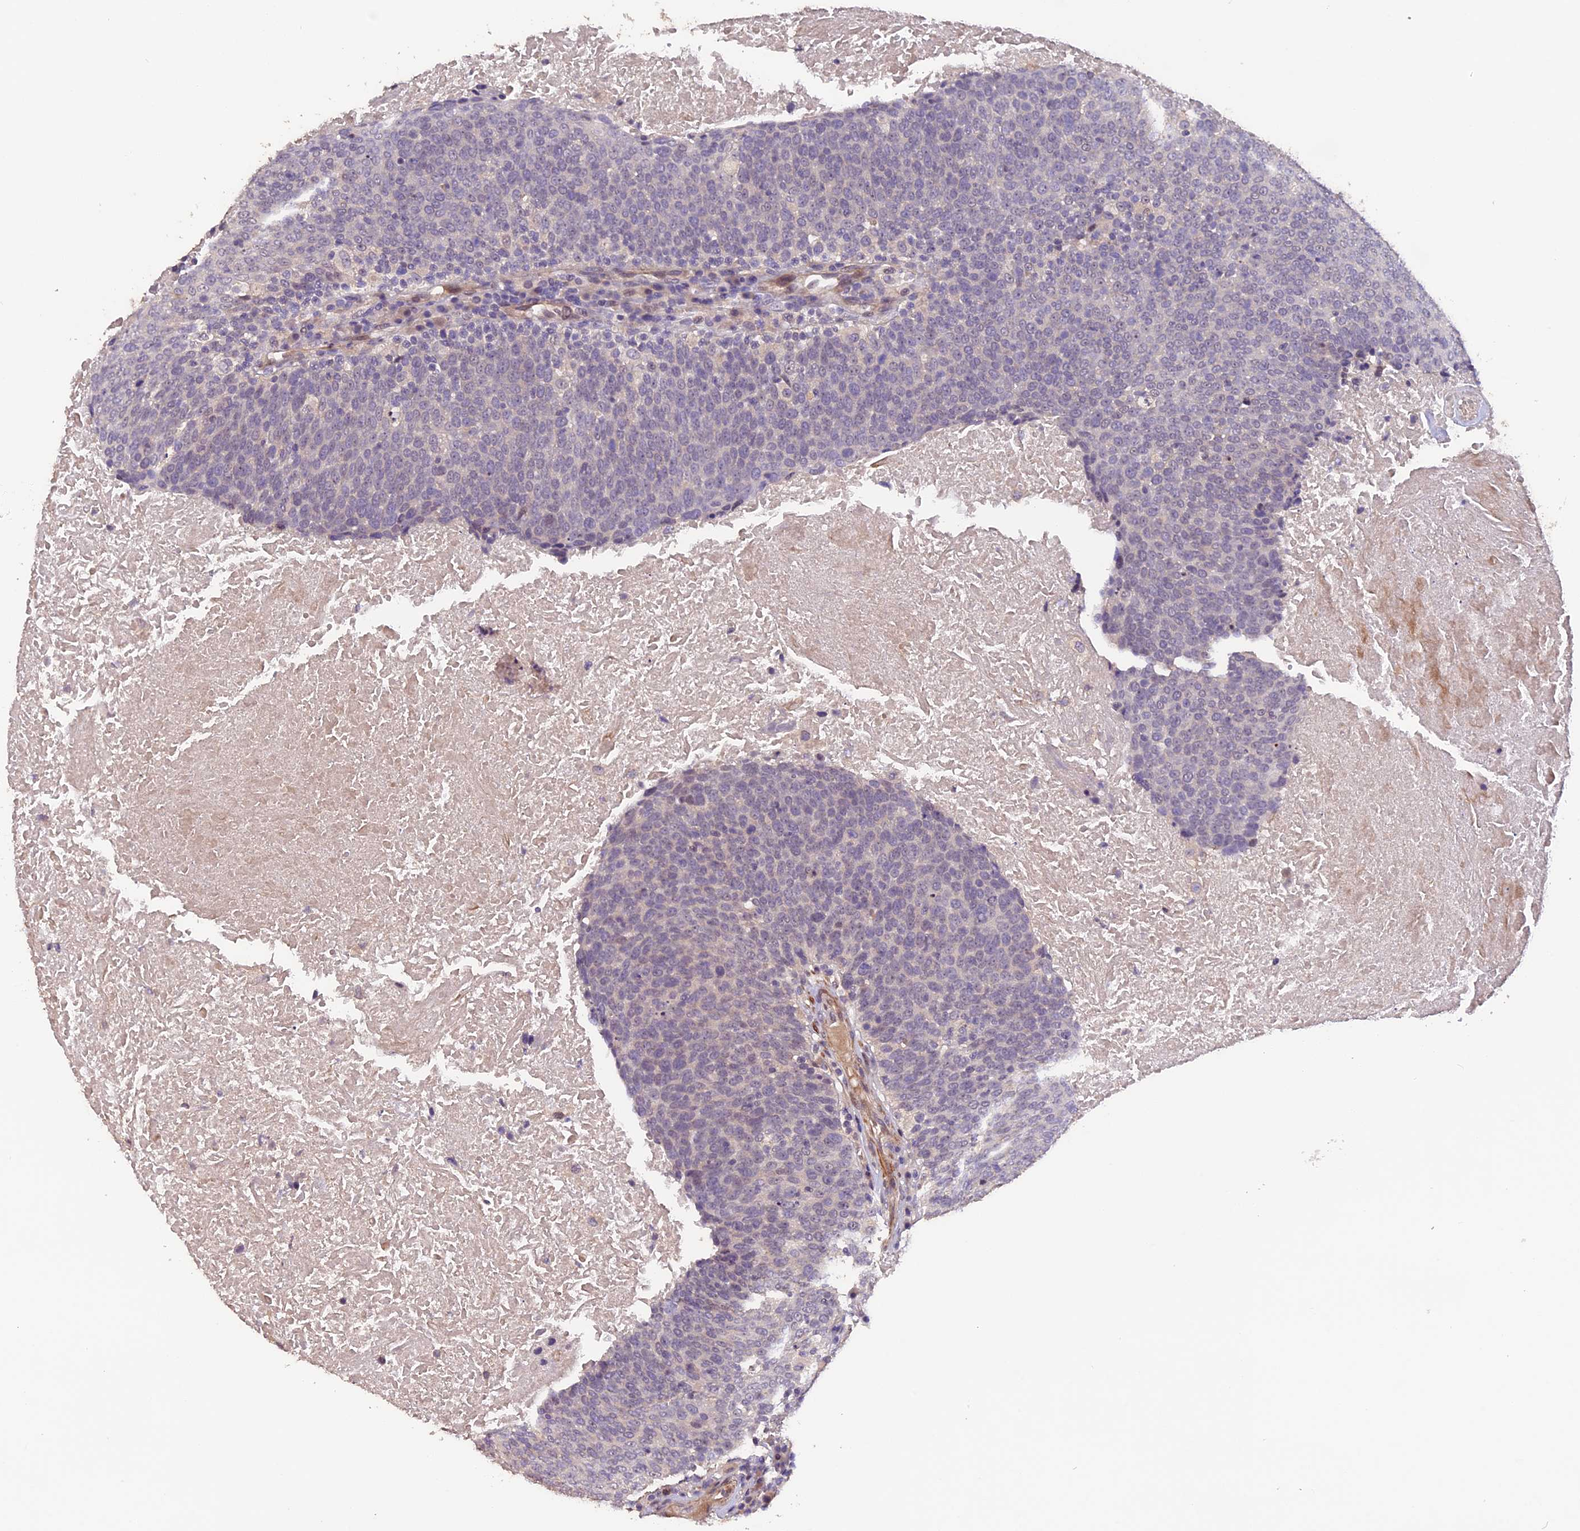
{"staining": {"intensity": "negative", "quantity": "none", "location": "none"}, "tissue": "head and neck cancer", "cell_type": "Tumor cells", "image_type": "cancer", "snomed": [{"axis": "morphology", "description": "Squamous cell carcinoma, NOS"}, {"axis": "morphology", "description": "Squamous cell carcinoma, metastatic, NOS"}, {"axis": "topography", "description": "Lymph node"}, {"axis": "topography", "description": "Head-Neck"}], "caption": "An immunohistochemistry (IHC) histopathology image of squamous cell carcinoma (head and neck) is shown. There is no staining in tumor cells of squamous cell carcinoma (head and neck). (Brightfield microscopy of DAB (3,3'-diaminobenzidine) immunohistochemistry at high magnification).", "gene": "GNB5", "patient": {"sex": "male", "age": 62}}